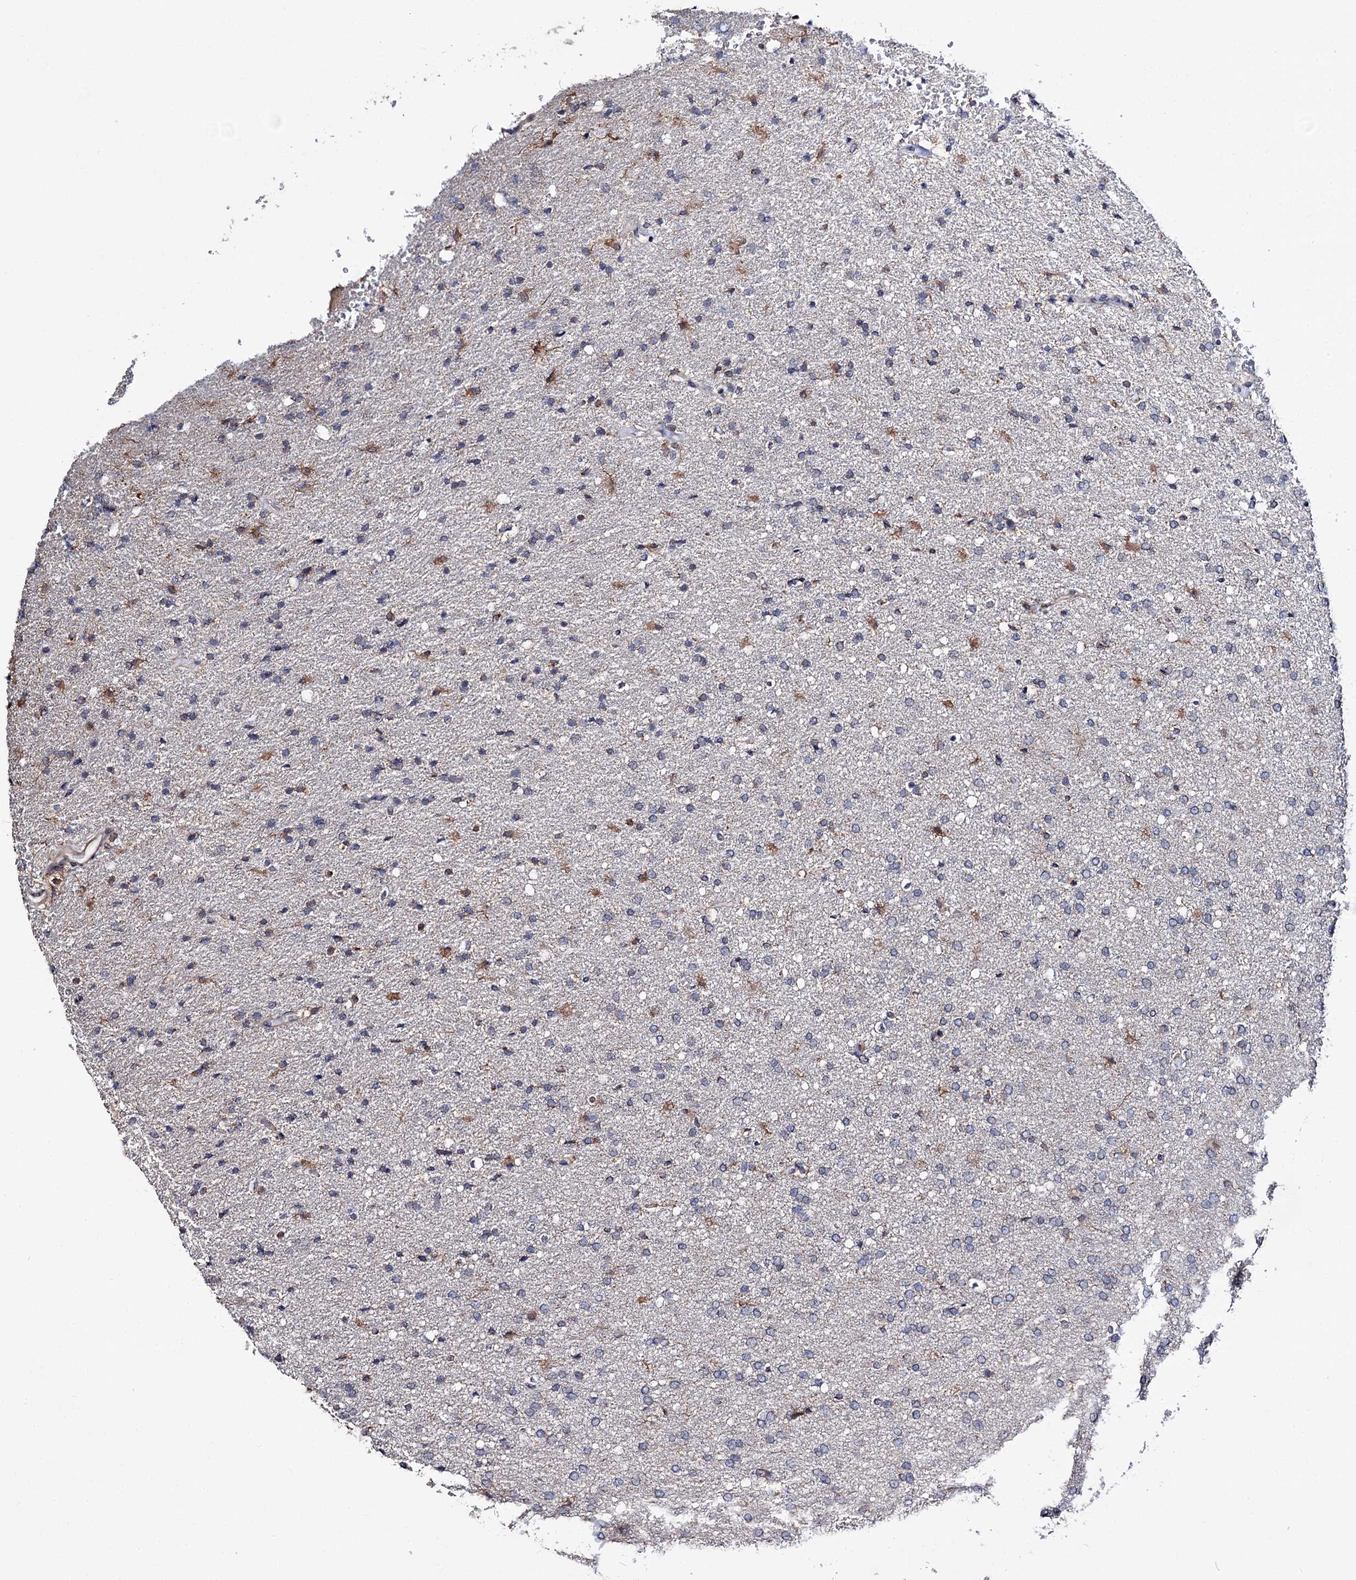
{"staining": {"intensity": "negative", "quantity": "none", "location": "none"}, "tissue": "glioma", "cell_type": "Tumor cells", "image_type": "cancer", "snomed": [{"axis": "morphology", "description": "Glioma, malignant, High grade"}, {"axis": "topography", "description": "Brain"}], "caption": "An IHC histopathology image of glioma is shown. There is no staining in tumor cells of glioma.", "gene": "CLPB", "patient": {"sex": "male", "age": 72}}